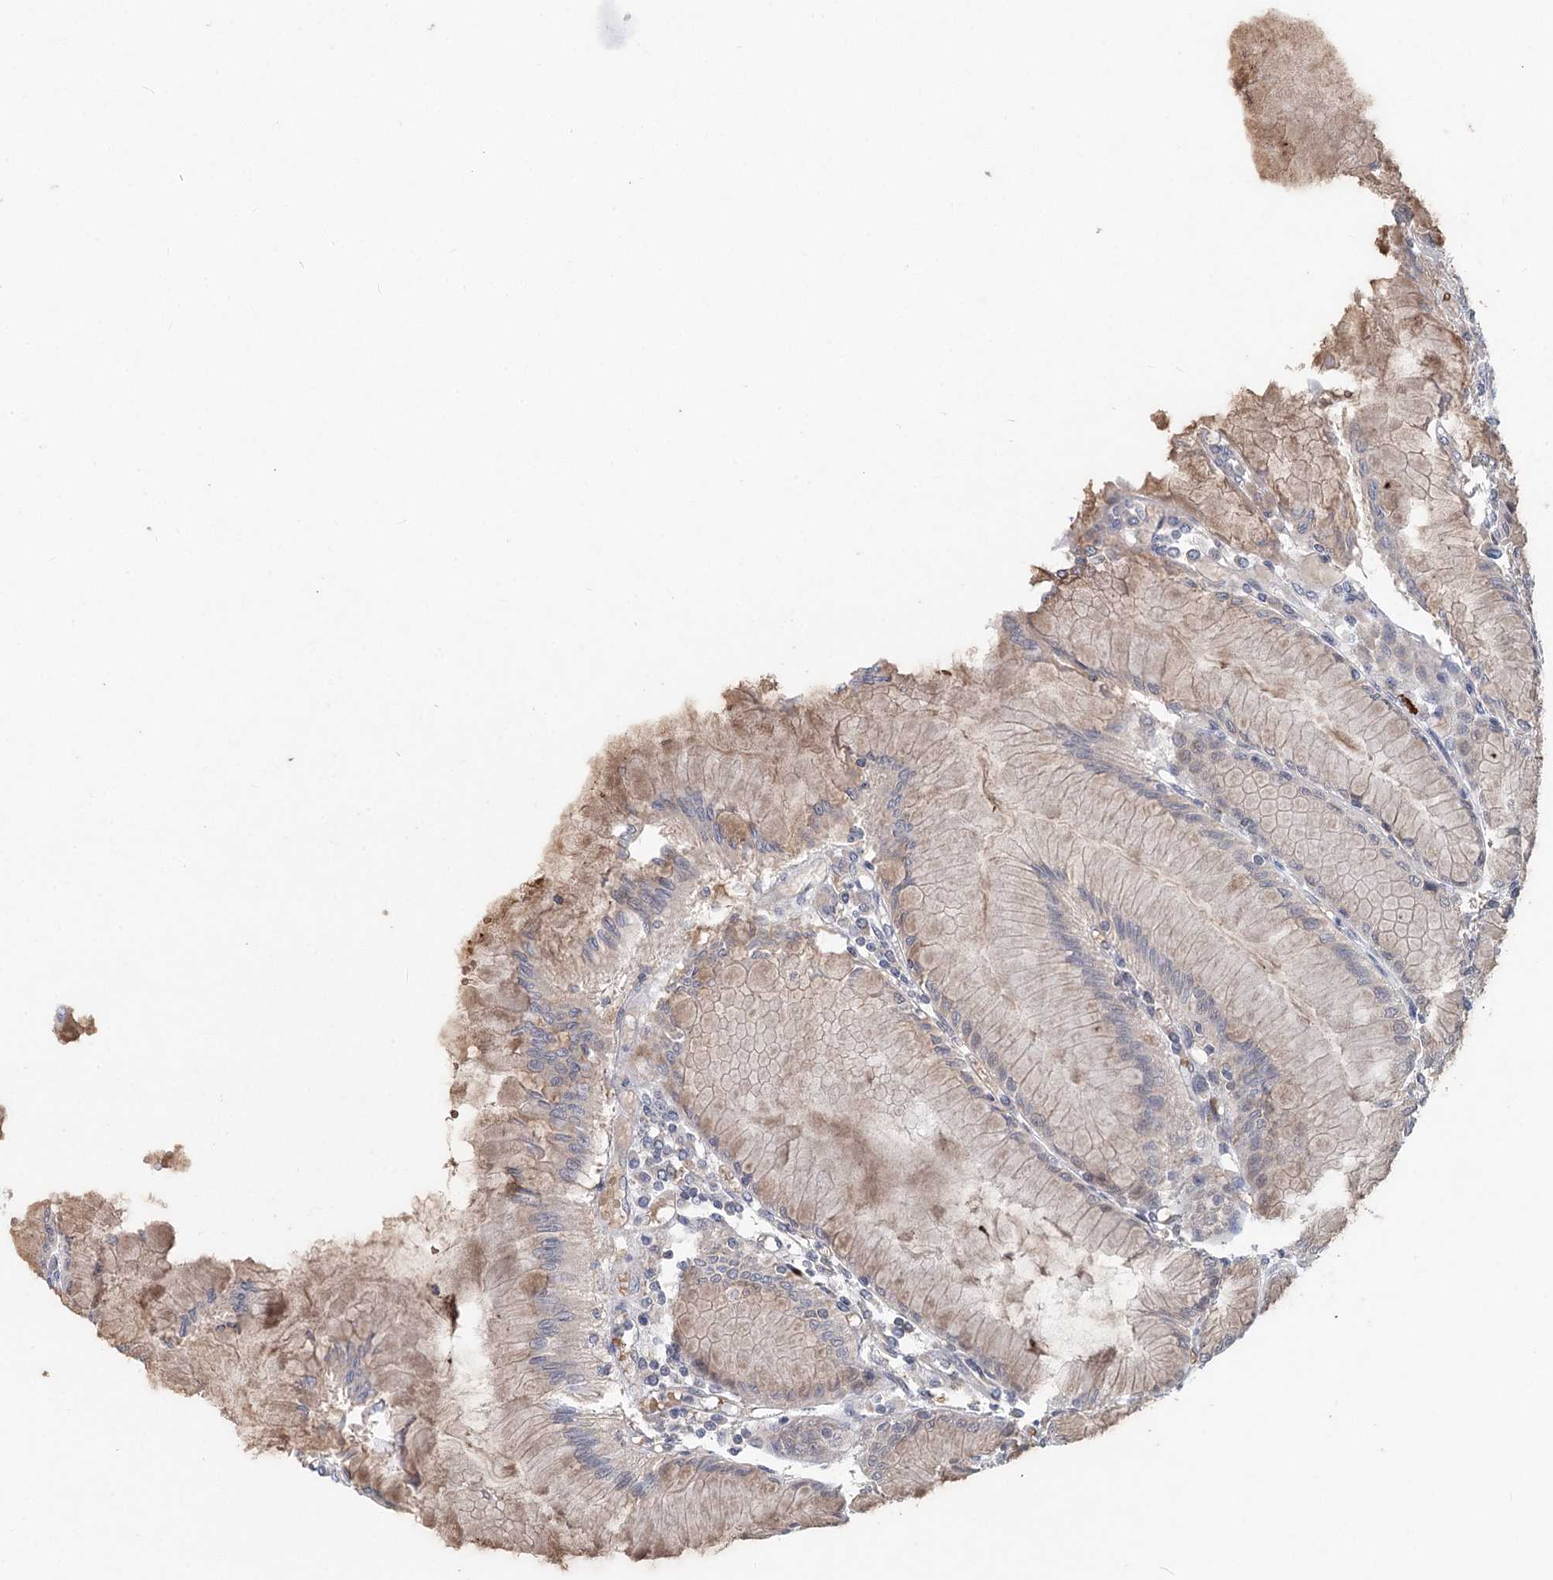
{"staining": {"intensity": "moderate", "quantity": ">75%", "location": "cytoplasmic/membranous"}, "tissue": "stomach", "cell_type": "Glandular cells", "image_type": "normal", "snomed": [{"axis": "morphology", "description": "Normal tissue, NOS"}, {"axis": "topography", "description": "Stomach"}], "caption": "Immunohistochemistry (IHC) of unremarkable stomach demonstrates medium levels of moderate cytoplasmic/membranous expression in about >75% of glandular cells. (Stains: DAB in brown, nuclei in blue, Microscopy: brightfield microscopy at high magnification).", "gene": "FBXO7", "patient": {"sex": "female", "age": 57}}